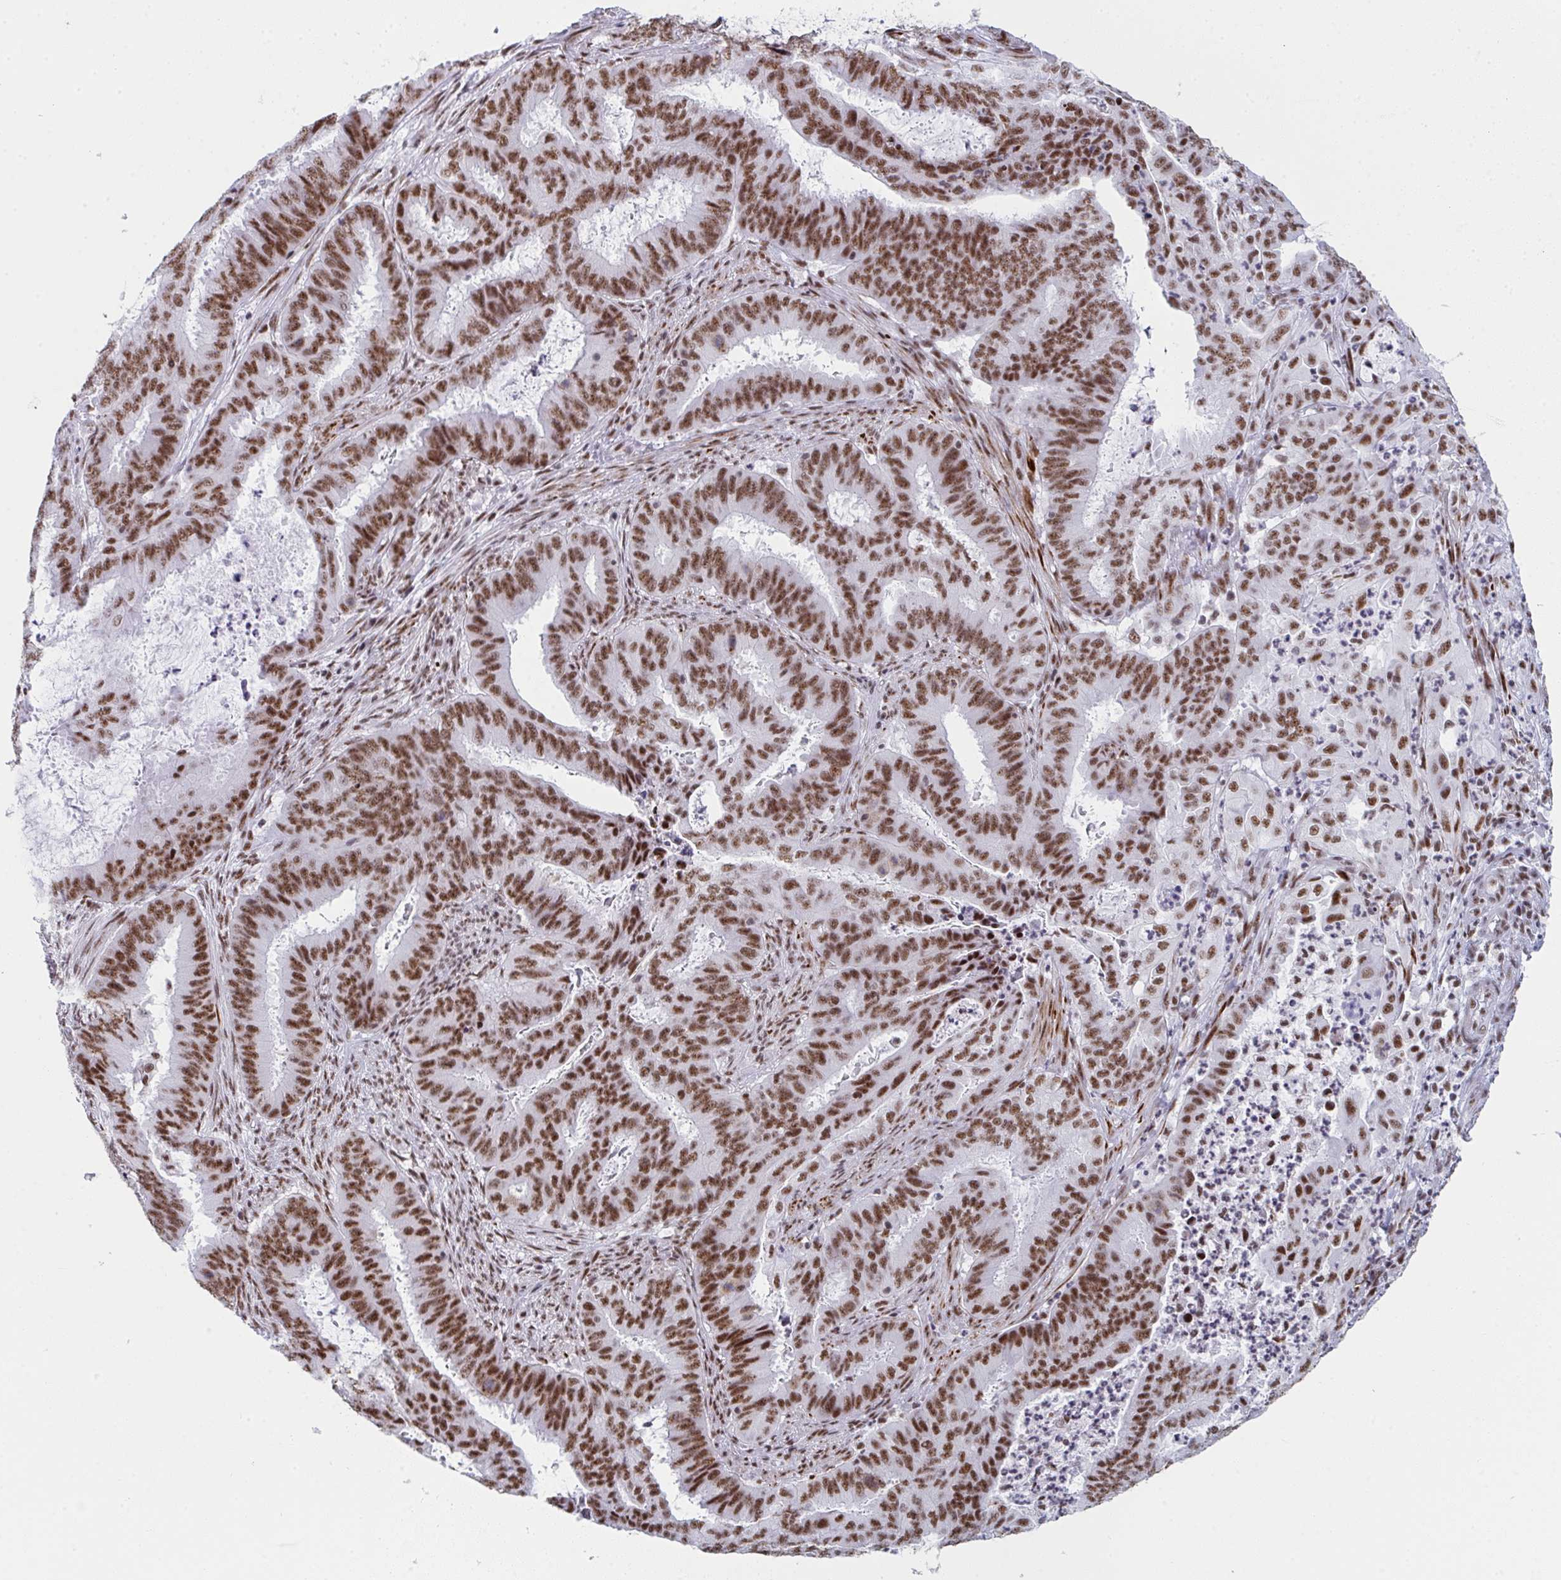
{"staining": {"intensity": "moderate", "quantity": ">75%", "location": "nuclear"}, "tissue": "endometrial cancer", "cell_type": "Tumor cells", "image_type": "cancer", "snomed": [{"axis": "morphology", "description": "Adenocarcinoma, NOS"}, {"axis": "topography", "description": "Endometrium"}], "caption": "There is medium levels of moderate nuclear positivity in tumor cells of endometrial cancer, as demonstrated by immunohistochemical staining (brown color).", "gene": "SNRNP70", "patient": {"sex": "female", "age": 51}}